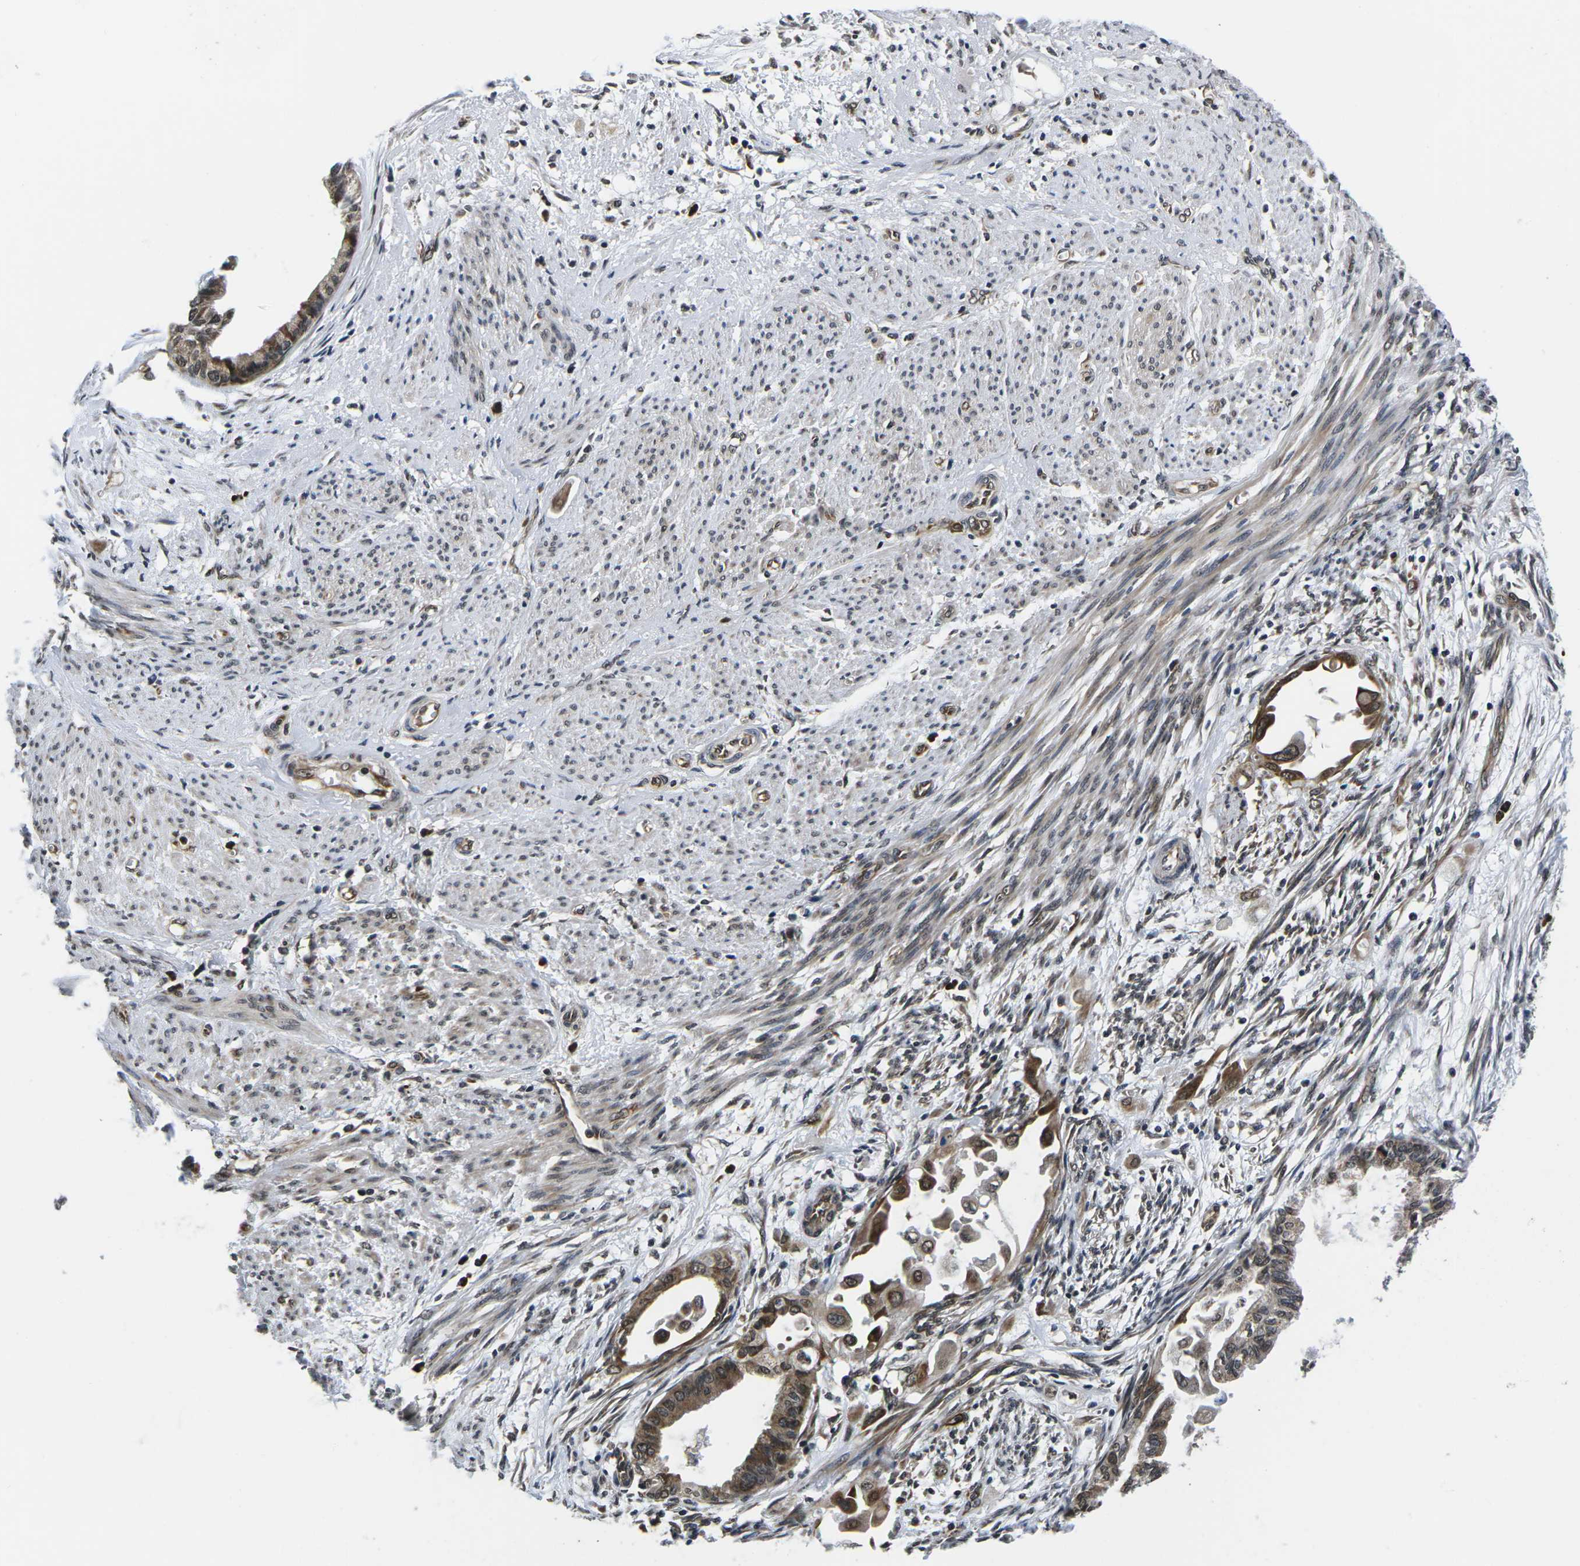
{"staining": {"intensity": "moderate", "quantity": ">75%", "location": "cytoplasmic/membranous,nuclear"}, "tissue": "cervical cancer", "cell_type": "Tumor cells", "image_type": "cancer", "snomed": [{"axis": "morphology", "description": "Normal tissue, NOS"}, {"axis": "morphology", "description": "Adenocarcinoma, NOS"}, {"axis": "topography", "description": "Cervix"}, {"axis": "topography", "description": "Endometrium"}], "caption": "Protein expression analysis of cervical cancer displays moderate cytoplasmic/membranous and nuclear staining in approximately >75% of tumor cells.", "gene": "CCNE1", "patient": {"sex": "female", "age": 86}}